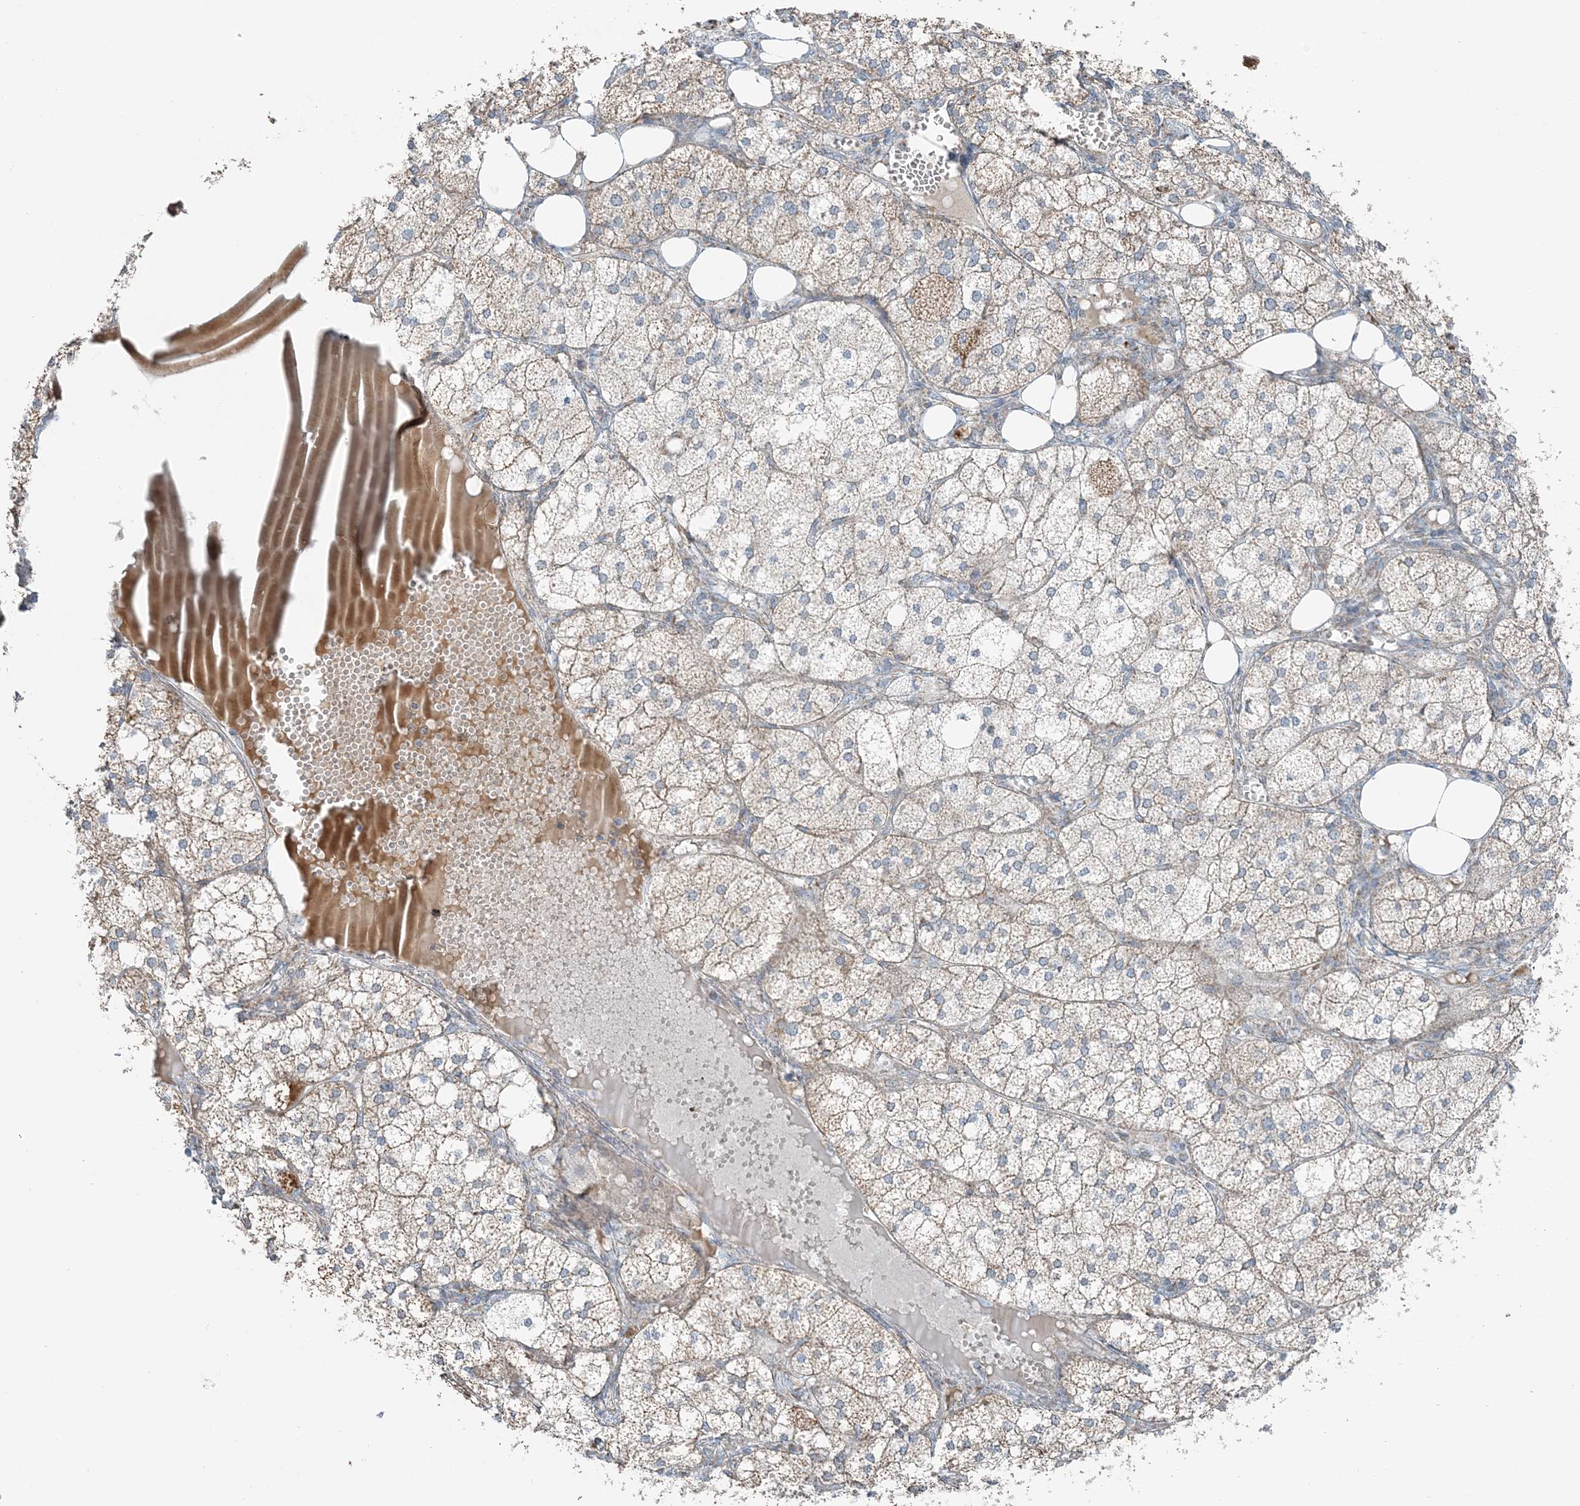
{"staining": {"intensity": "weak", "quantity": ">75%", "location": "cytoplasmic/membranous"}, "tissue": "adrenal gland", "cell_type": "Glandular cells", "image_type": "normal", "snomed": [{"axis": "morphology", "description": "Normal tissue, NOS"}, {"axis": "topography", "description": "Adrenal gland"}], "caption": "Benign adrenal gland exhibits weak cytoplasmic/membranous expression in about >75% of glandular cells.", "gene": "SLC22A16", "patient": {"sex": "female", "age": 61}}